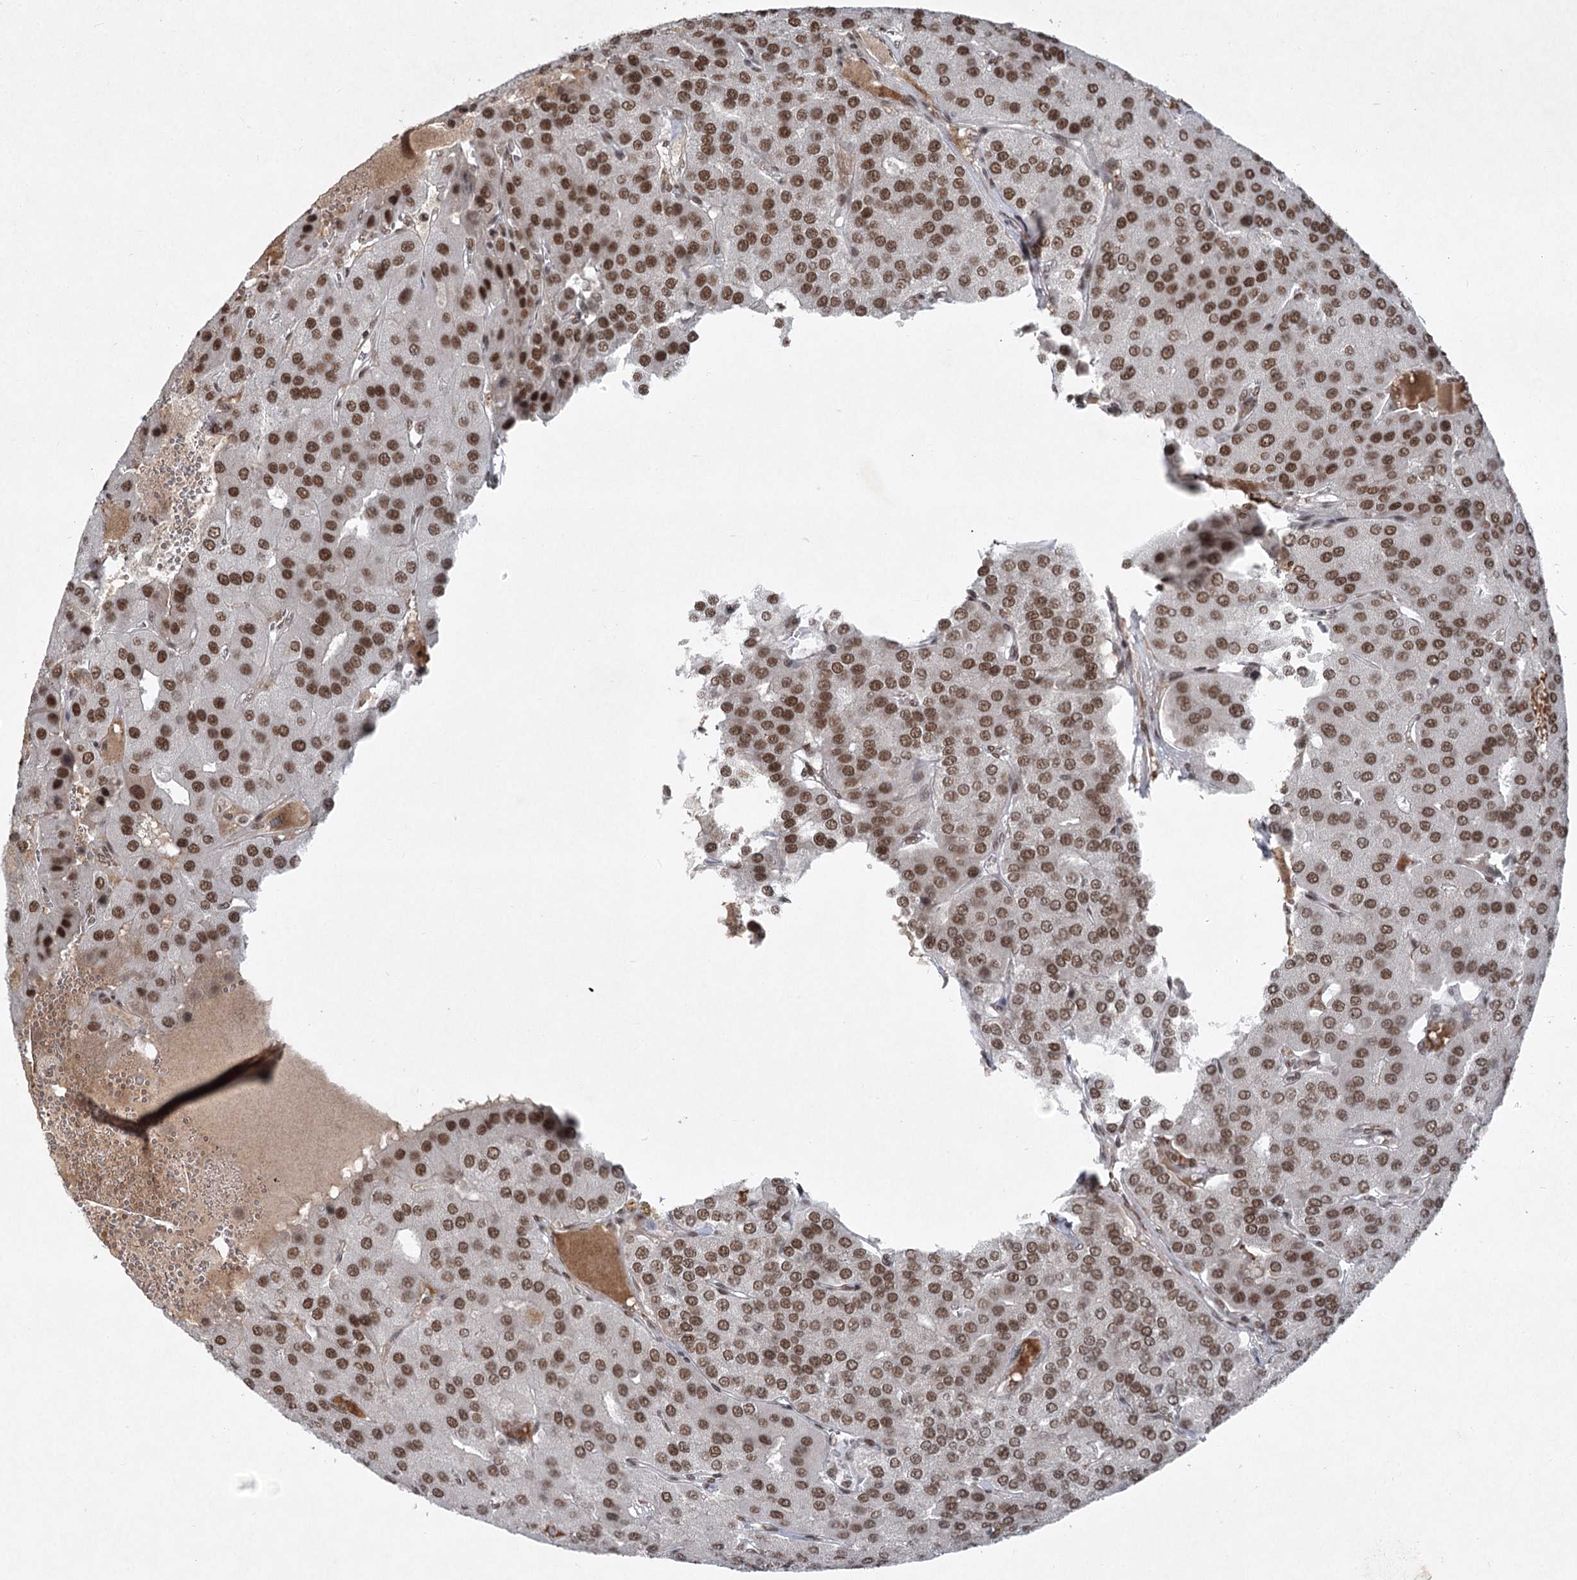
{"staining": {"intensity": "strong", "quantity": ">75%", "location": "nuclear"}, "tissue": "parathyroid gland", "cell_type": "Glandular cells", "image_type": "normal", "snomed": [{"axis": "morphology", "description": "Normal tissue, NOS"}, {"axis": "morphology", "description": "Adenoma, NOS"}, {"axis": "topography", "description": "Parathyroid gland"}], "caption": "Immunohistochemical staining of normal parathyroid gland reveals high levels of strong nuclear positivity in approximately >75% of glandular cells.", "gene": "CGGBP1", "patient": {"sex": "female", "age": 86}}